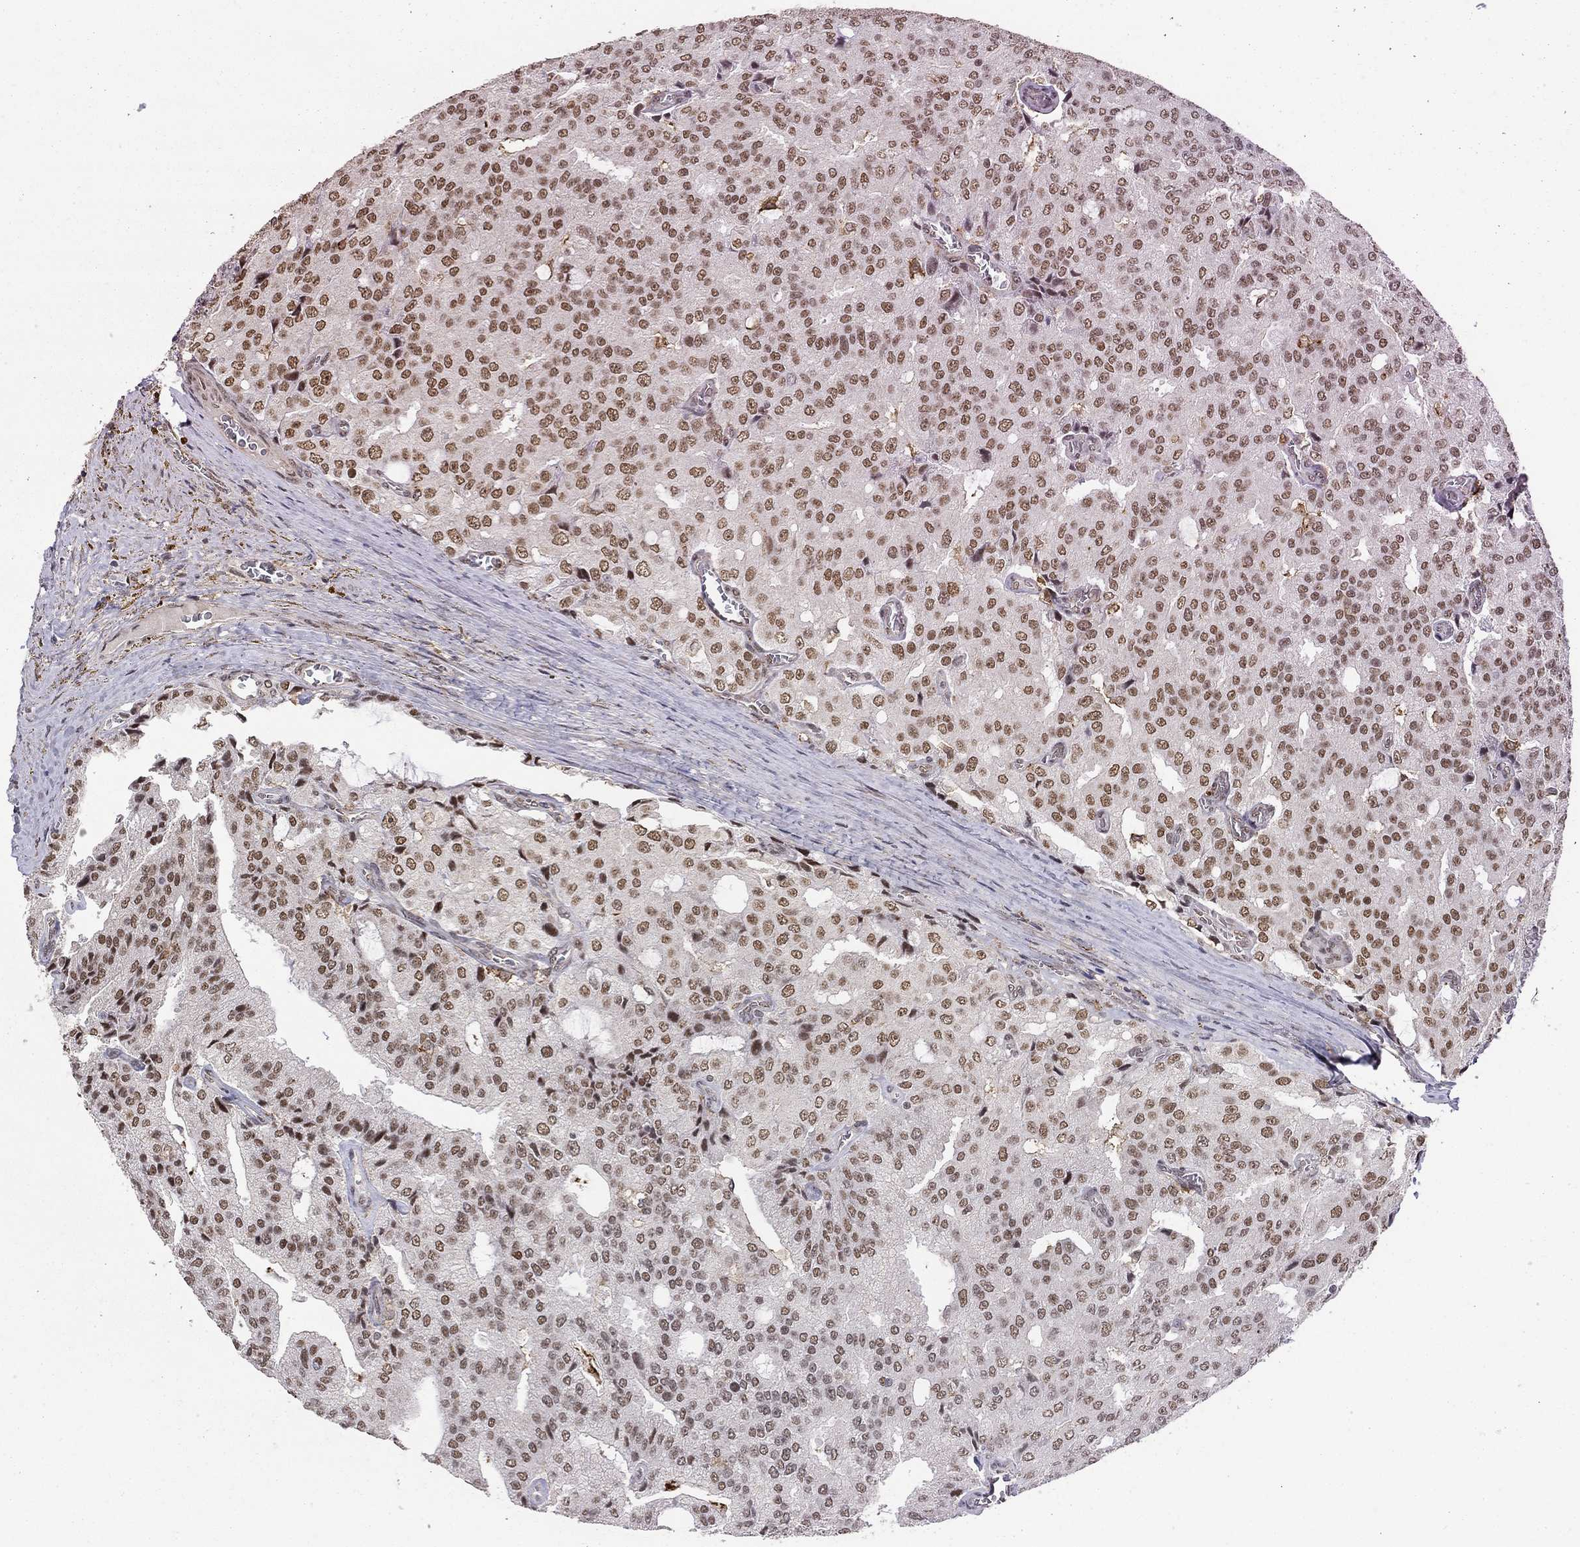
{"staining": {"intensity": "moderate", "quantity": ">75%", "location": "nuclear"}, "tissue": "prostate cancer", "cell_type": "Tumor cells", "image_type": "cancer", "snomed": [{"axis": "morphology", "description": "Adenocarcinoma, NOS"}, {"axis": "topography", "description": "Prostate and seminal vesicle, NOS"}, {"axis": "topography", "description": "Prostate"}], "caption": "Immunohistochemical staining of prostate adenocarcinoma shows medium levels of moderate nuclear protein positivity in about >75% of tumor cells. Nuclei are stained in blue.", "gene": "GRIA3", "patient": {"sex": "male", "age": 67}}